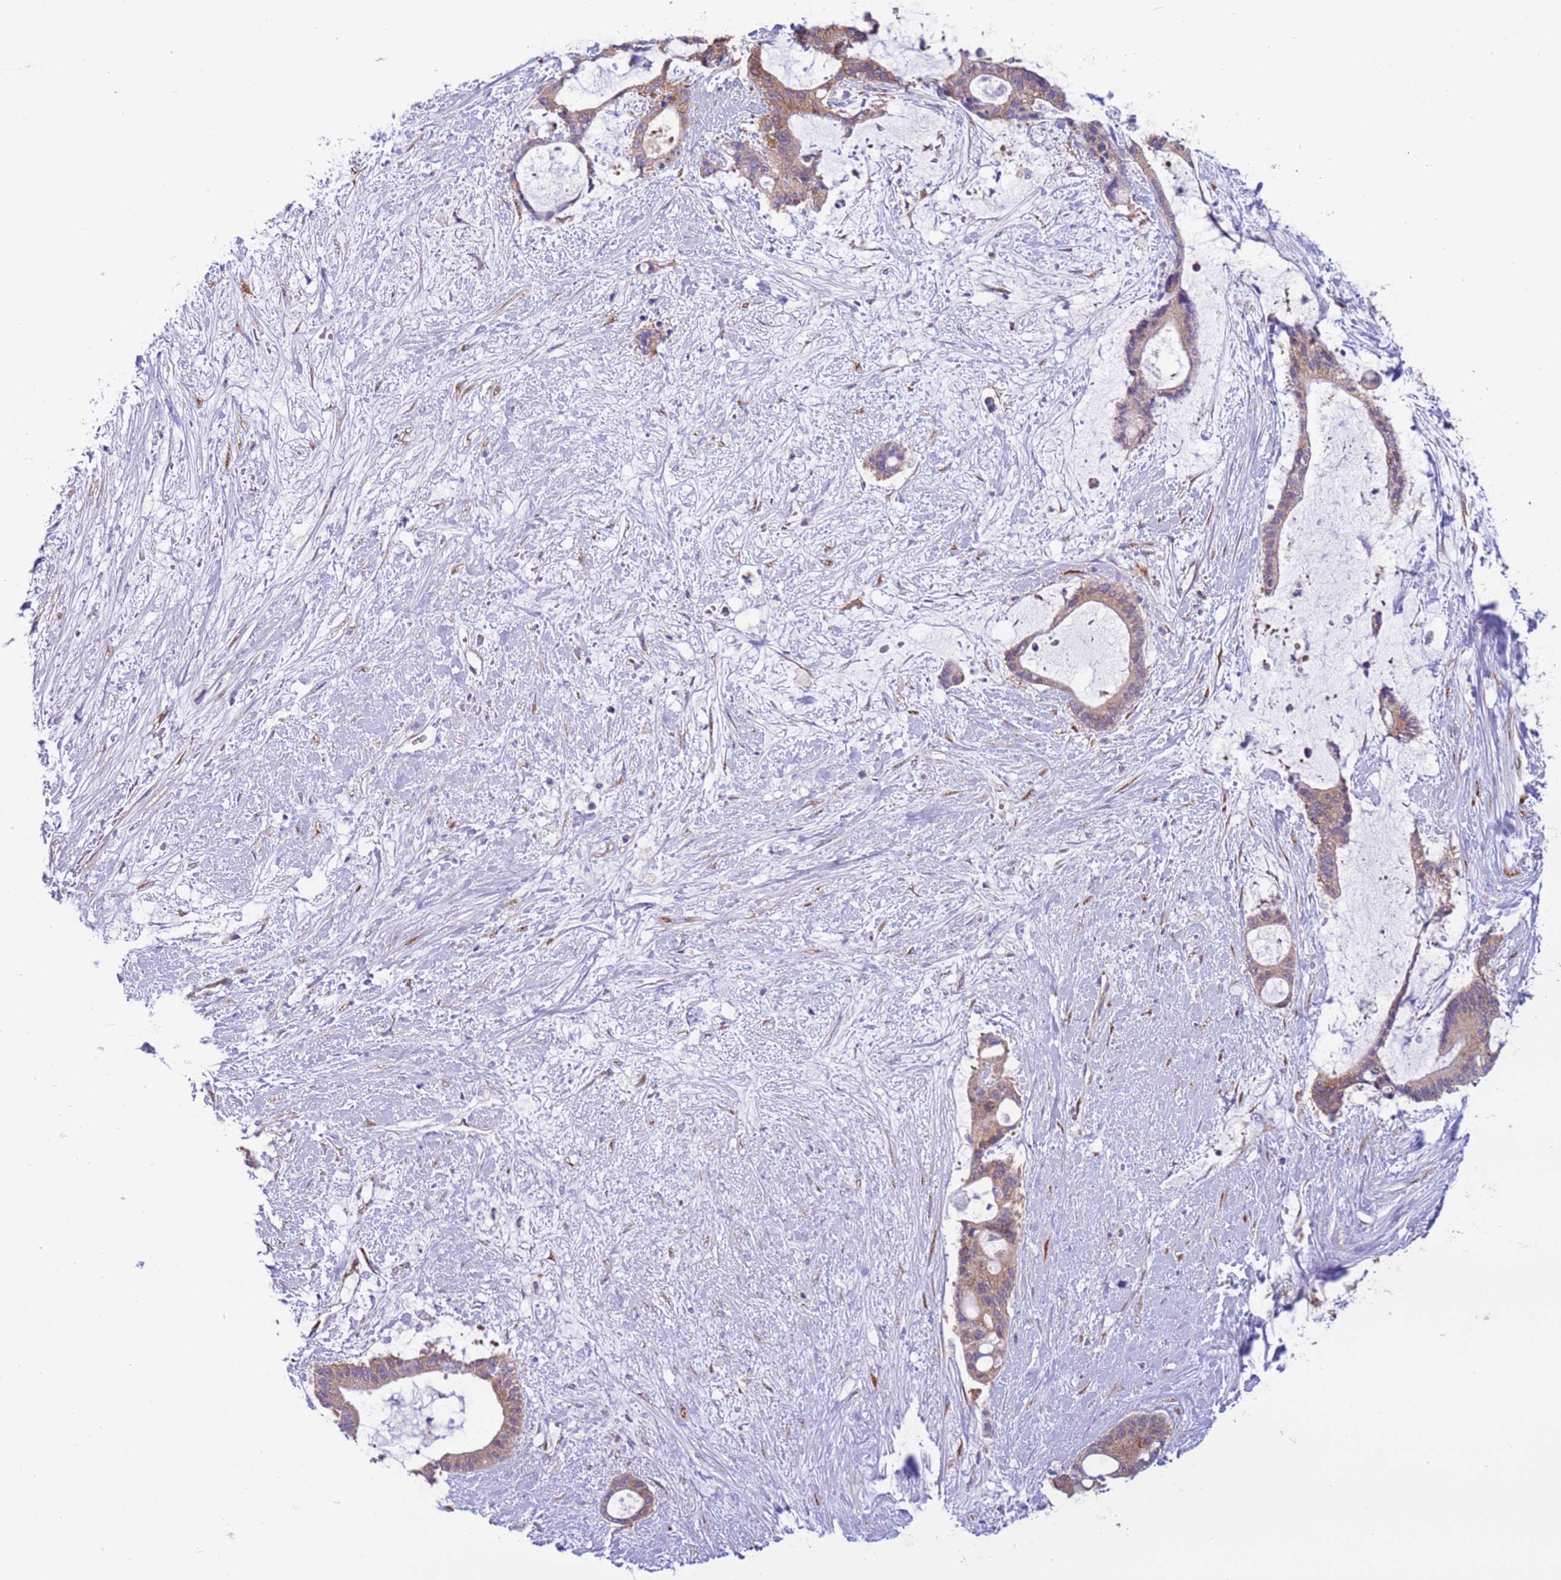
{"staining": {"intensity": "moderate", "quantity": ">75%", "location": "cytoplasmic/membranous"}, "tissue": "liver cancer", "cell_type": "Tumor cells", "image_type": "cancer", "snomed": [{"axis": "morphology", "description": "Normal tissue, NOS"}, {"axis": "morphology", "description": "Cholangiocarcinoma"}, {"axis": "topography", "description": "Liver"}, {"axis": "topography", "description": "Peripheral nerve tissue"}], "caption": "A medium amount of moderate cytoplasmic/membranous expression is seen in approximately >75% of tumor cells in cholangiocarcinoma (liver) tissue.", "gene": "VARS1", "patient": {"sex": "female", "age": 73}}